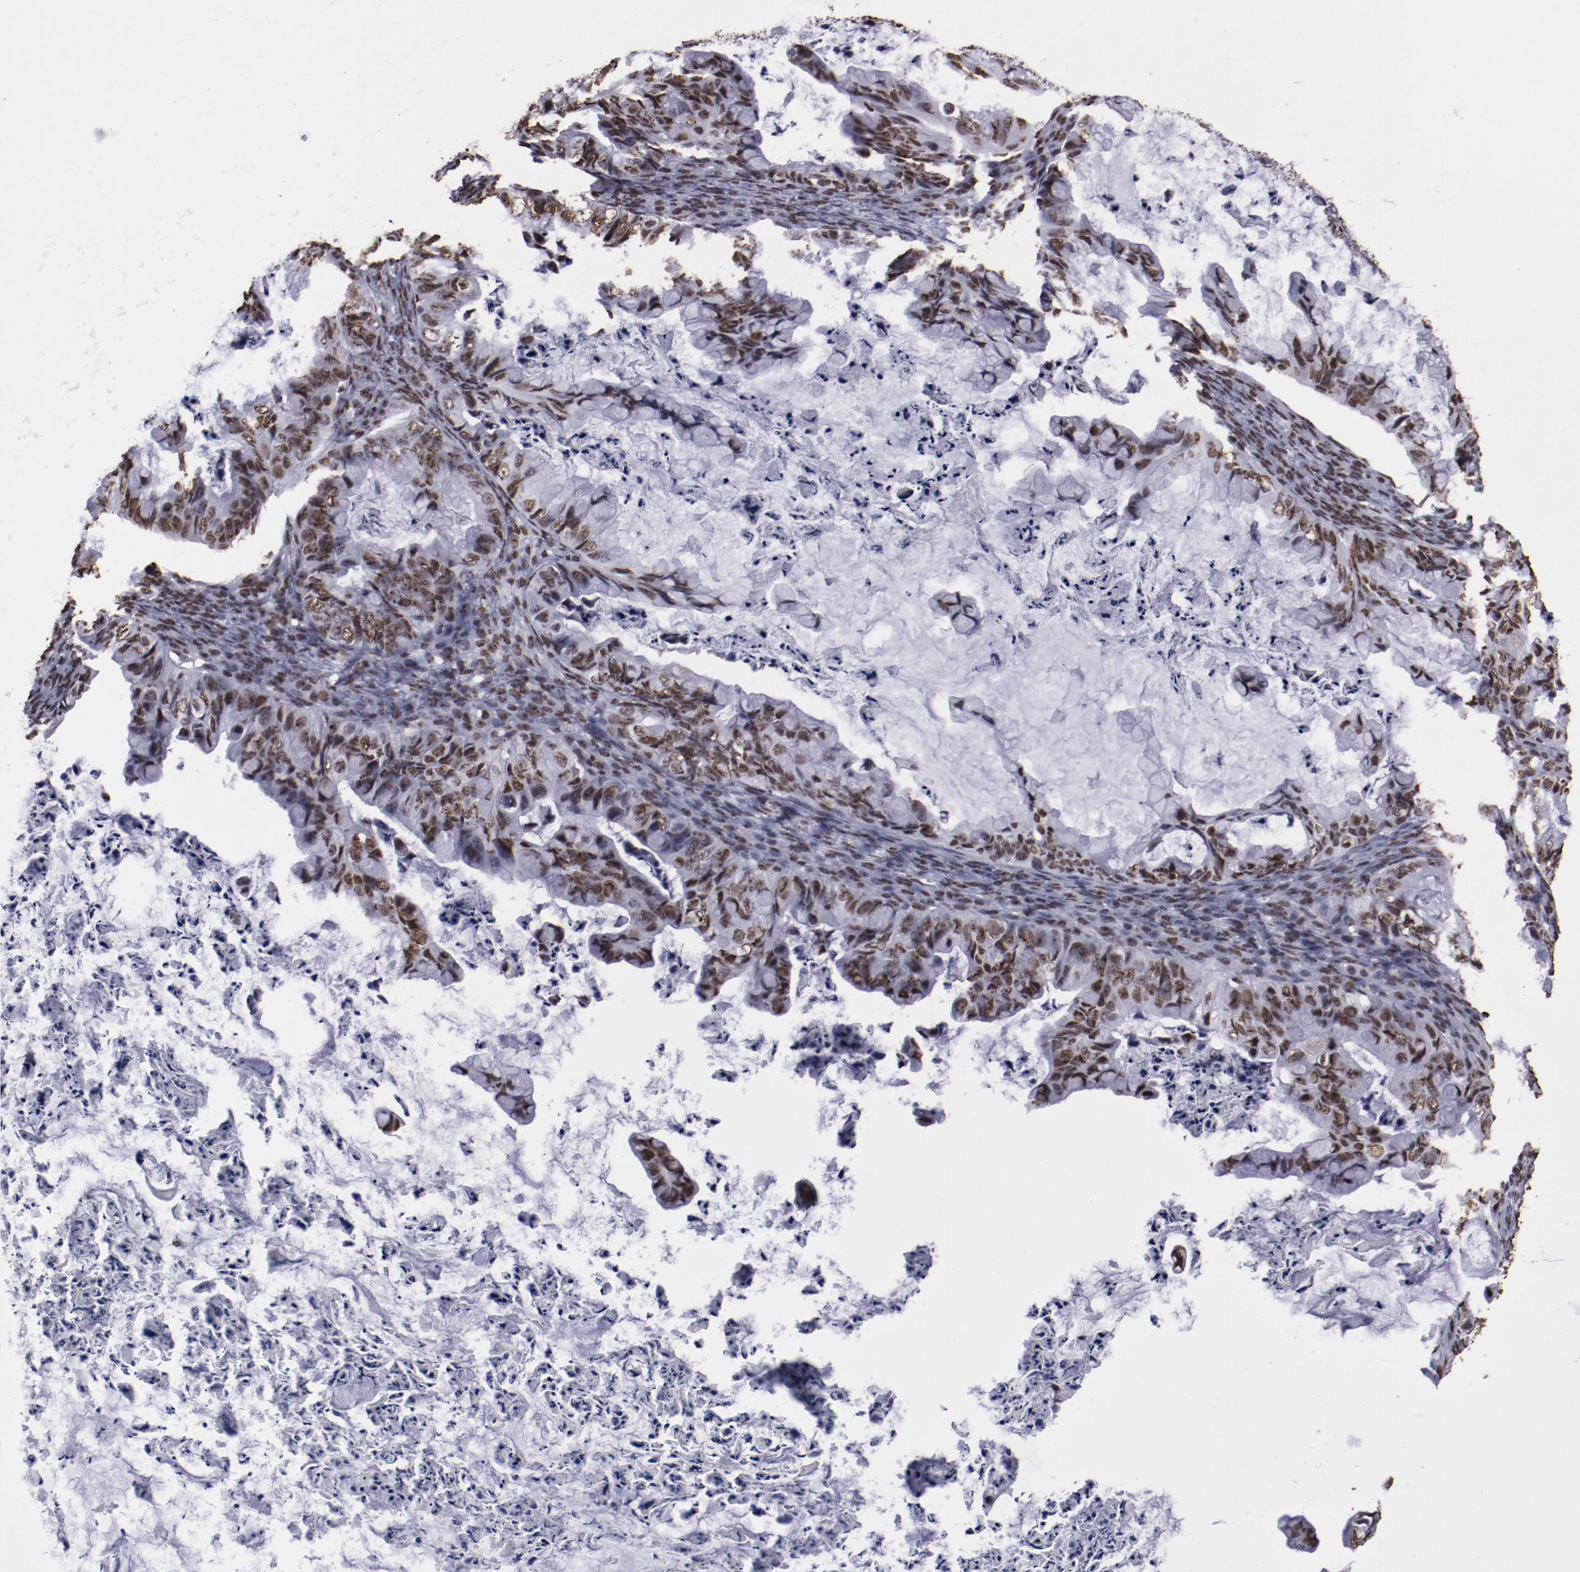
{"staining": {"intensity": "moderate", "quantity": ">75%", "location": "nuclear"}, "tissue": "ovarian cancer", "cell_type": "Tumor cells", "image_type": "cancer", "snomed": [{"axis": "morphology", "description": "Cystadenocarcinoma, mucinous, NOS"}, {"axis": "topography", "description": "Ovary"}], "caption": "The photomicrograph reveals staining of ovarian mucinous cystadenocarcinoma, revealing moderate nuclear protein positivity (brown color) within tumor cells.", "gene": "HNRNPA2B1", "patient": {"sex": "female", "age": 36}}